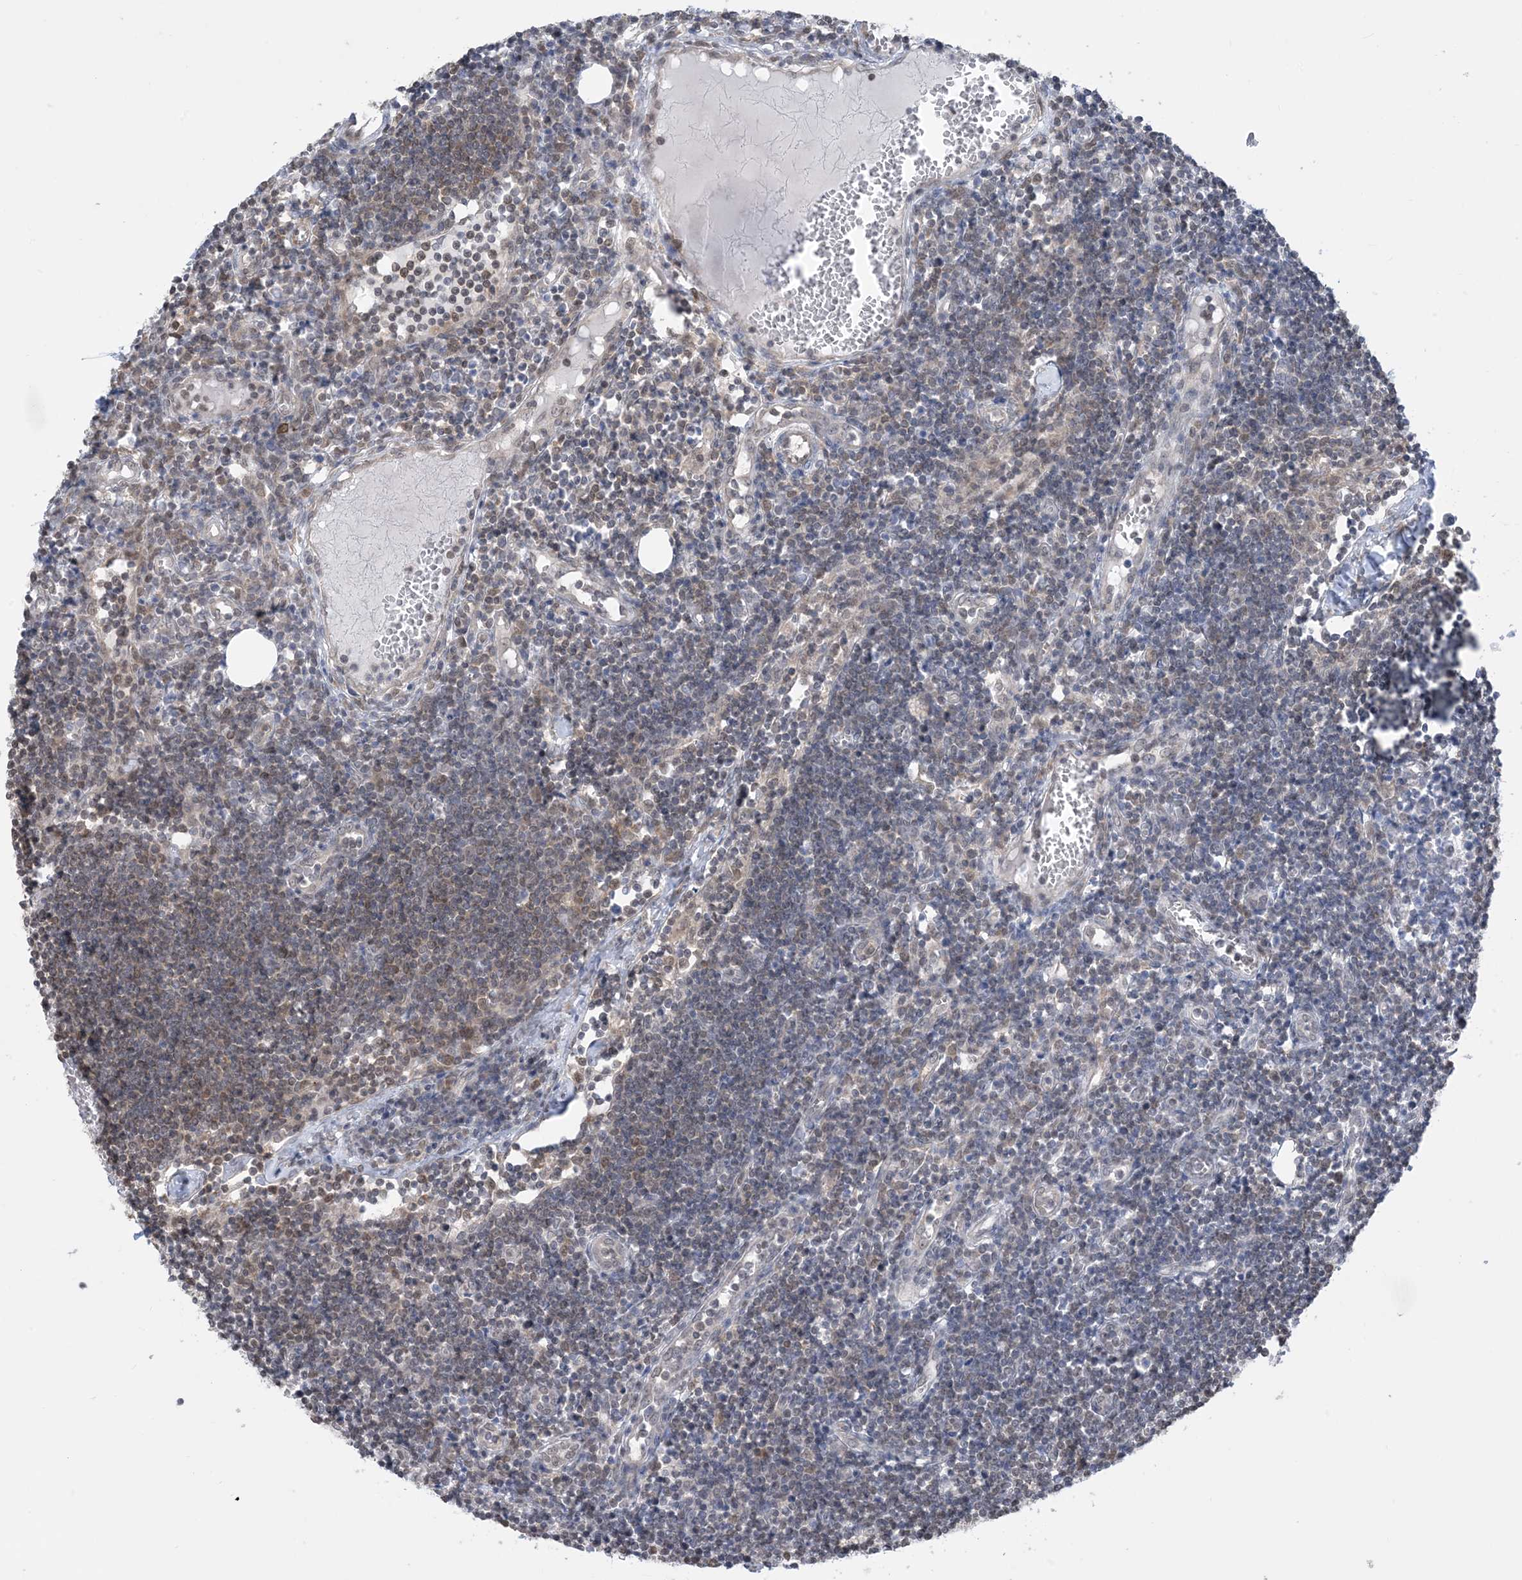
{"staining": {"intensity": "moderate", "quantity": "25%-75%", "location": "cytoplasmic/membranous"}, "tissue": "lymph node", "cell_type": "Germinal center cells", "image_type": "normal", "snomed": [{"axis": "morphology", "description": "Normal tissue, NOS"}, {"axis": "morphology", "description": "Malignant melanoma, Metastatic site"}, {"axis": "topography", "description": "Lymph node"}], "caption": "DAB immunohistochemical staining of unremarkable lymph node displays moderate cytoplasmic/membranous protein staining in about 25%-75% of germinal center cells.", "gene": "CASP4", "patient": {"sex": "male", "age": 41}}